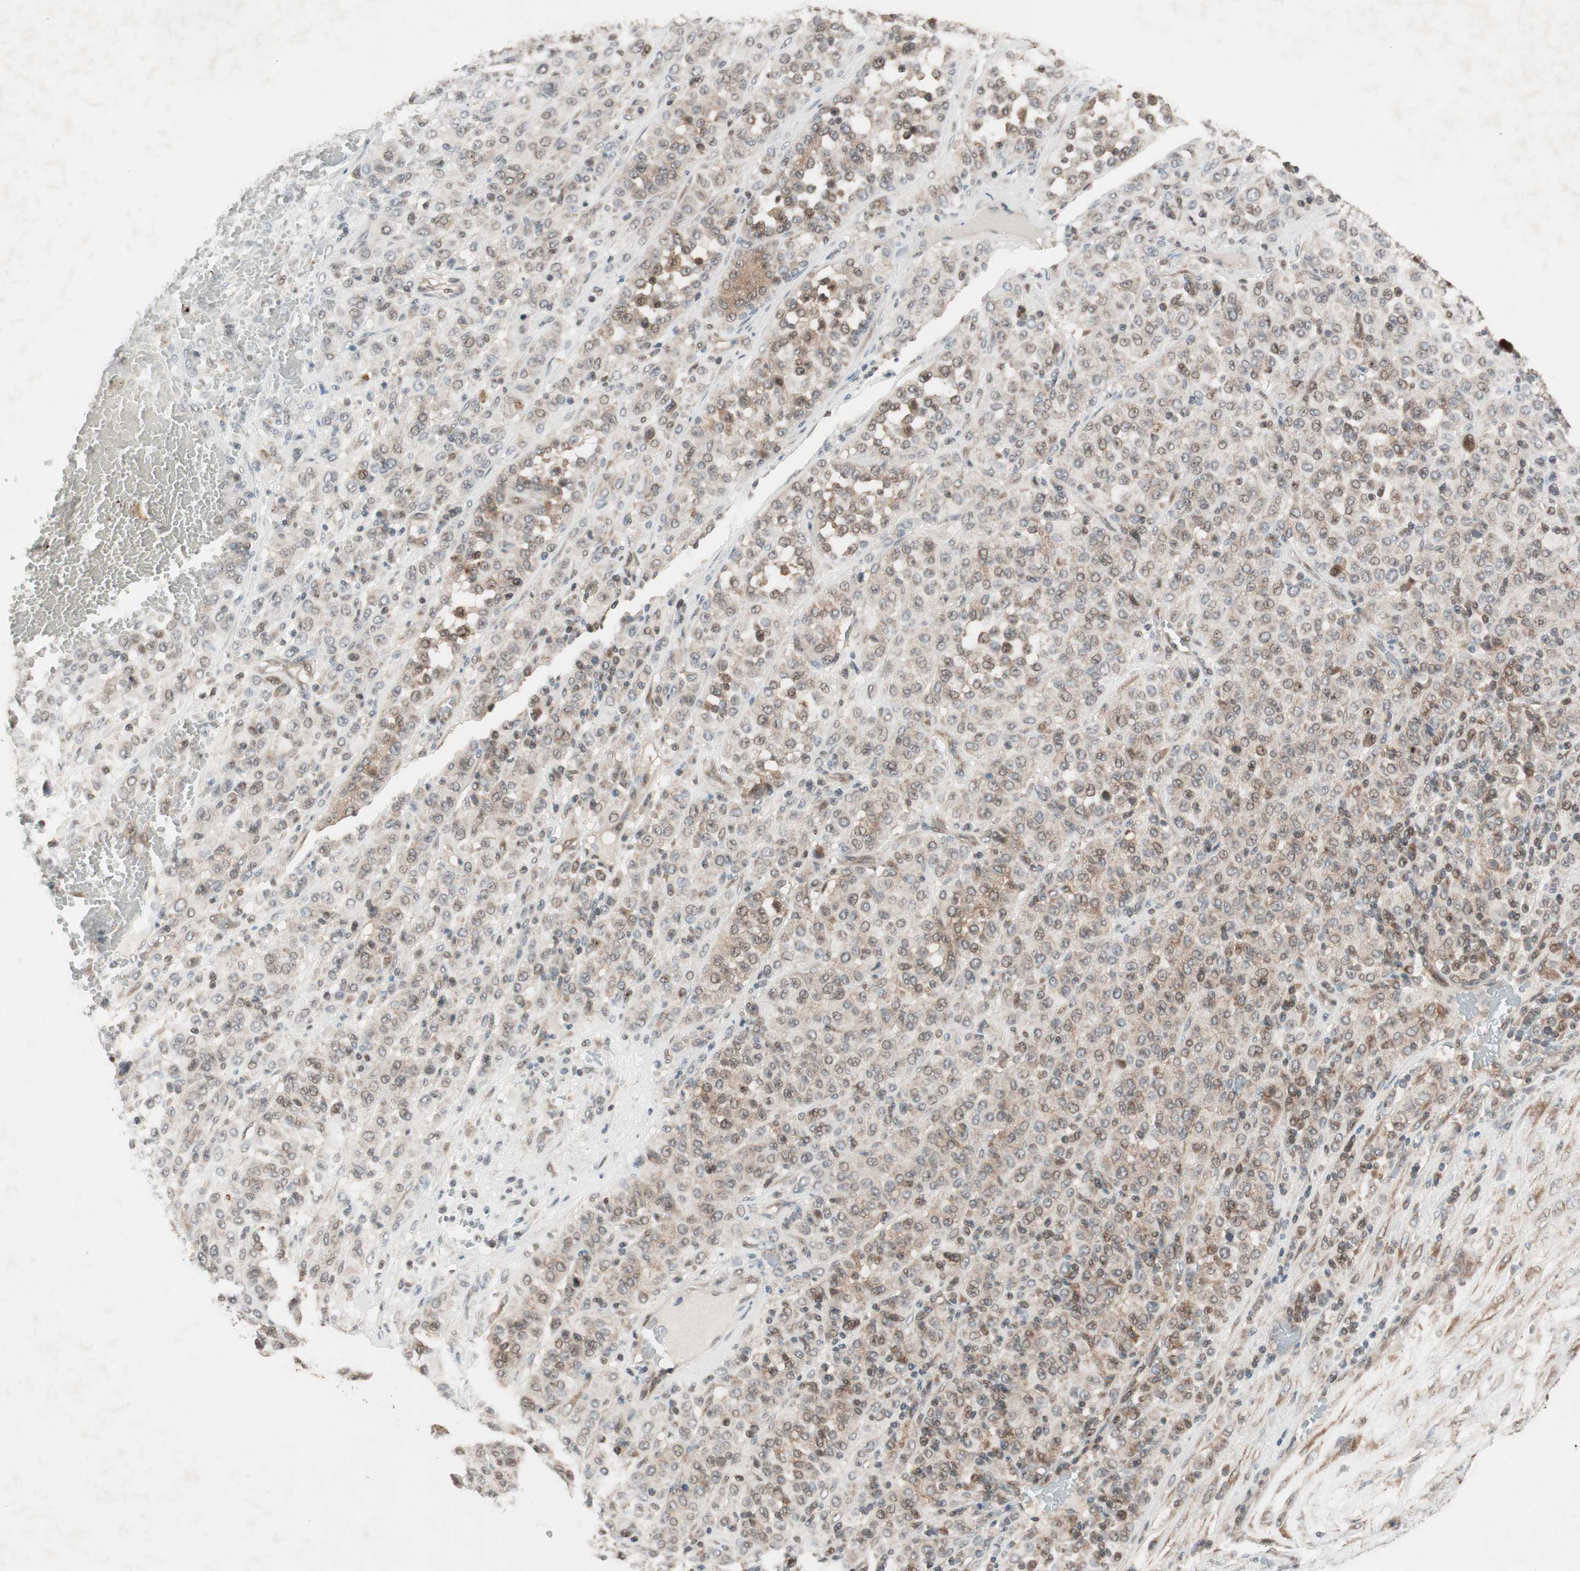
{"staining": {"intensity": "weak", "quantity": ">75%", "location": "cytoplasmic/membranous"}, "tissue": "melanoma", "cell_type": "Tumor cells", "image_type": "cancer", "snomed": [{"axis": "morphology", "description": "Malignant melanoma, Metastatic site"}, {"axis": "topography", "description": "Pancreas"}], "caption": "This is a histology image of immunohistochemistry (IHC) staining of malignant melanoma (metastatic site), which shows weak positivity in the cytoplasmic/membranous of tumor cells.", "gene": "FBXO5", "patient": {"sex": "female", "age": 30}}